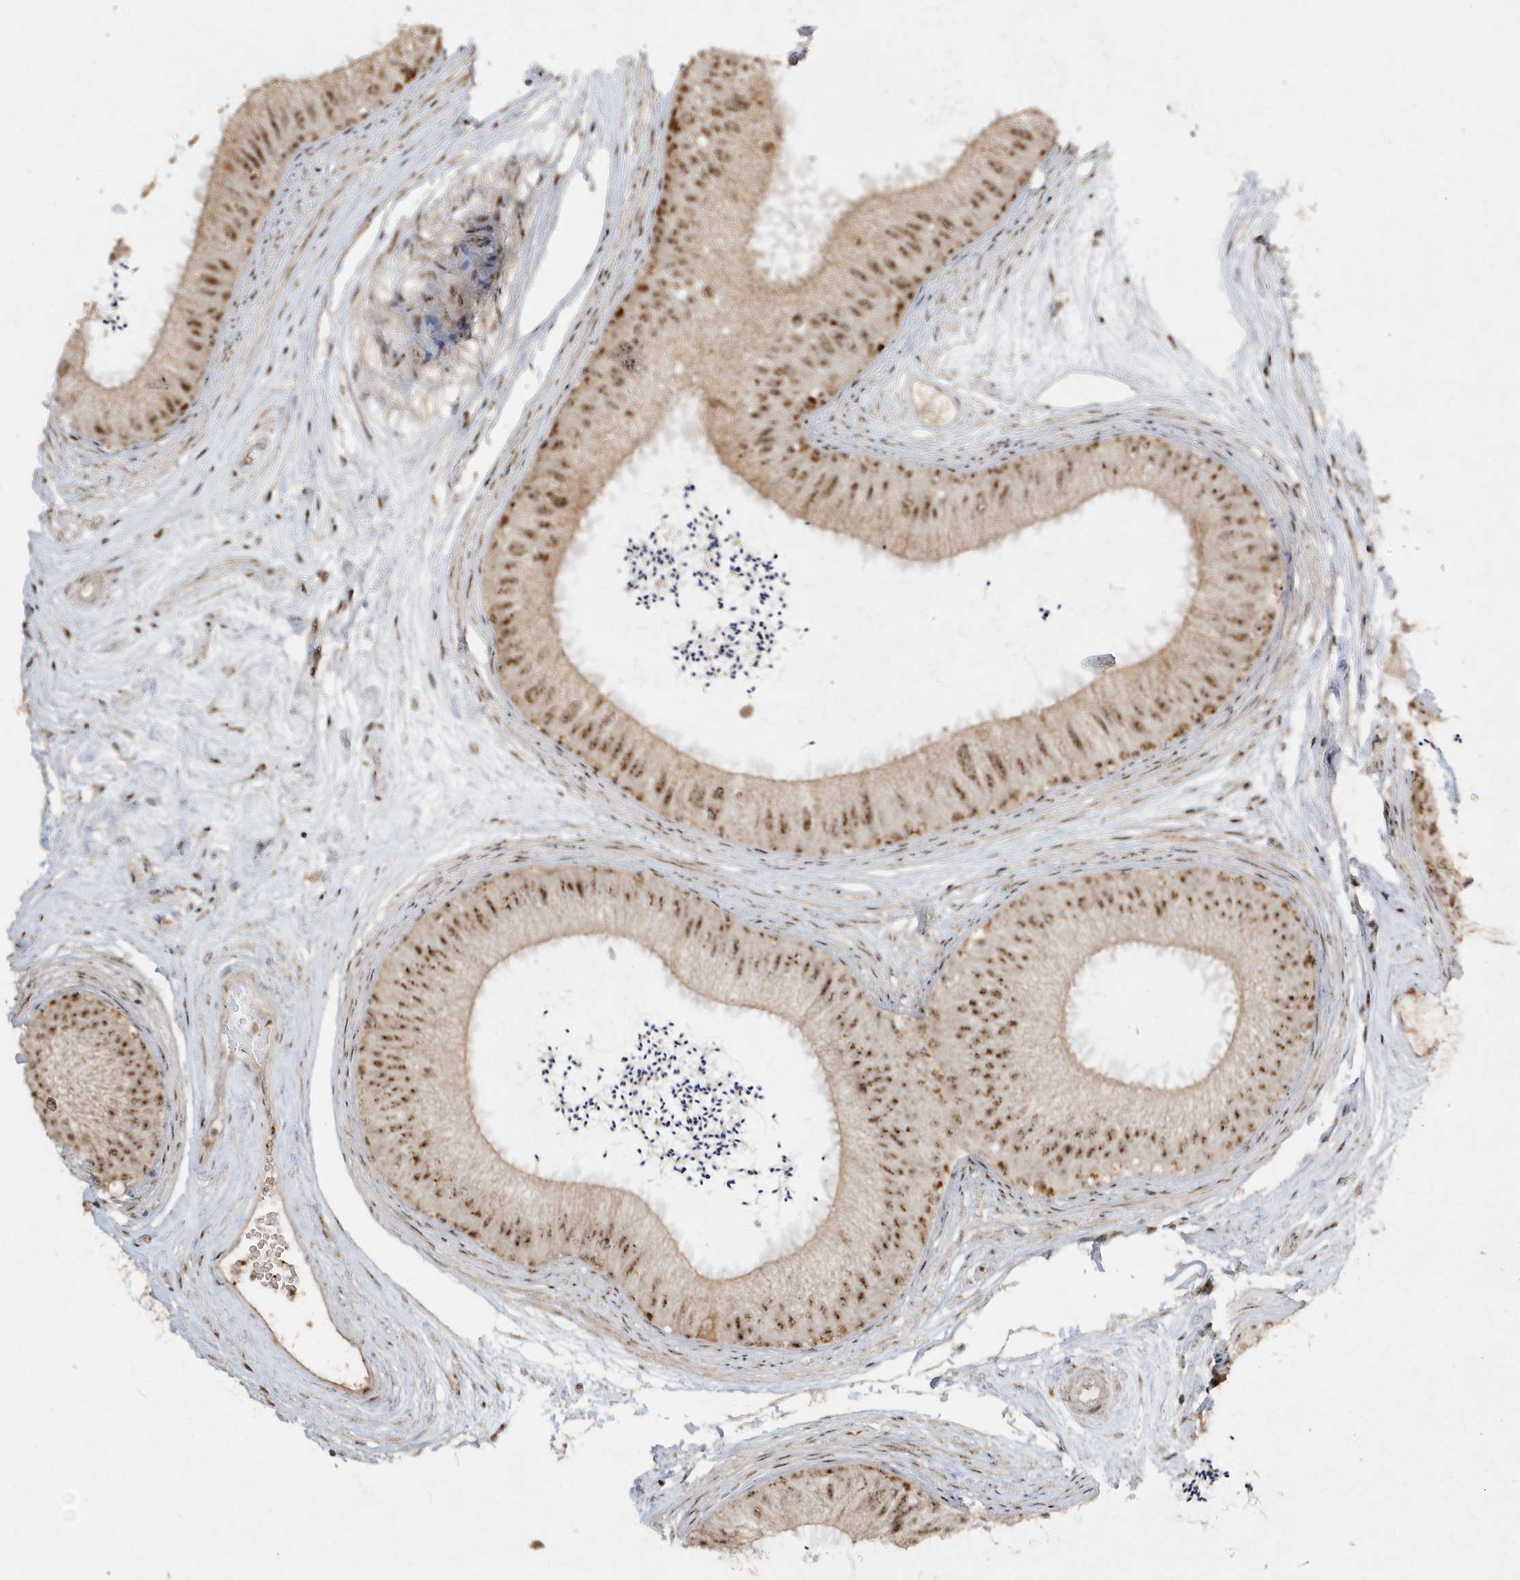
{"staining": {"intensity": "moderate", "quantity": ">75%", "location": "nuclear"}, "tissue": "epididymis", "cell_type": "Glandular cells", "image_type": "normal", "snomed": [{"axis": "morphology", "description": "Normal tissue, NOS"}, {"axis": "topography", "description": "Epididymis"}], "caption": "Unremarkable epididymis displays moderate nuclear expression in about >75% of glandular cells.", "gene": "POLR3B", "patient": {"sex": "male", "age": 77}}